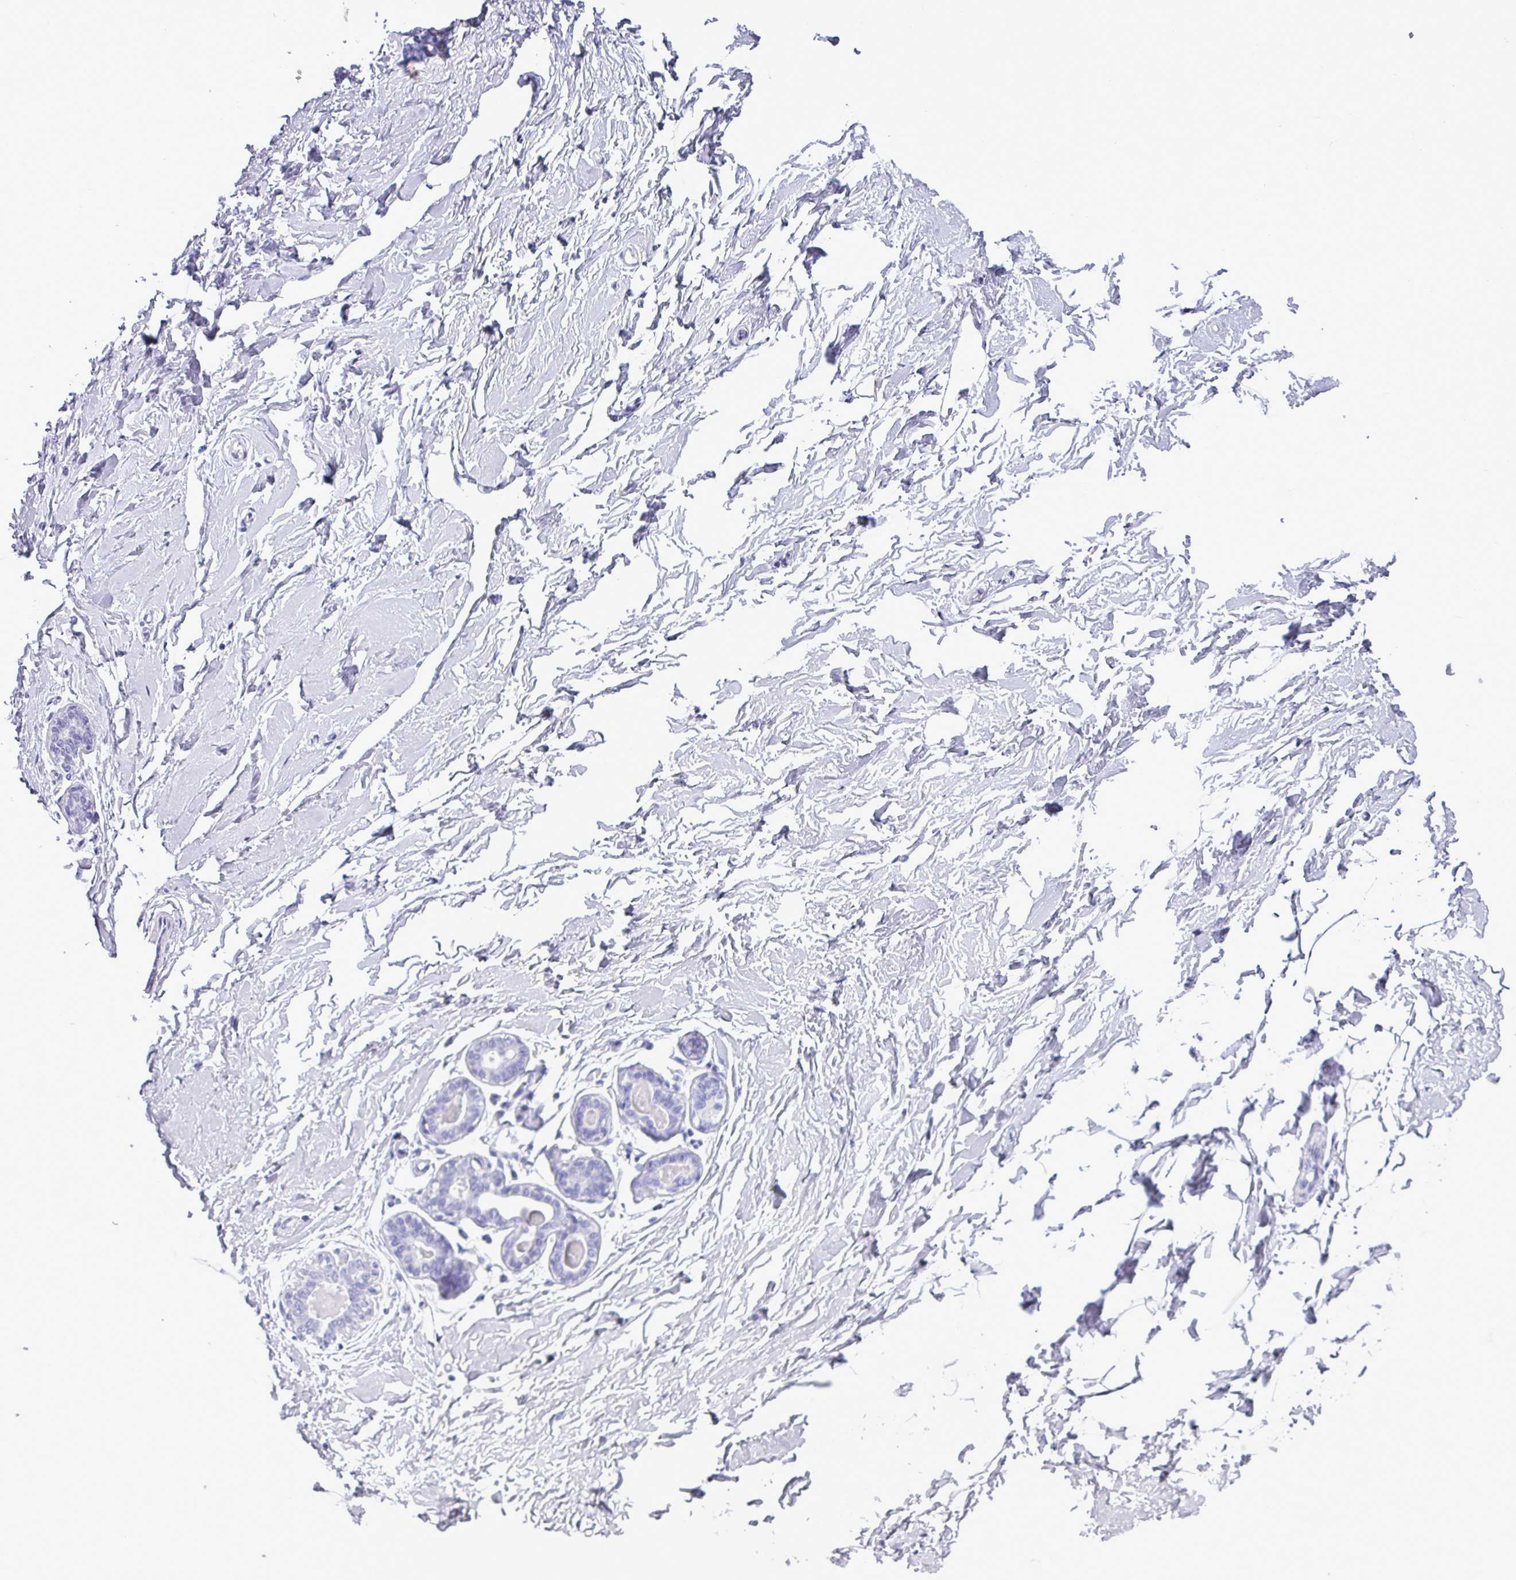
{"staining": {"intensity": "negative", "quantity": "none", "location": "none"}, "tissue": "breast", "cell_type": "Adipocytes", "image_type": "normal", "snomed": [{"axis": "morphology", "description": "Normal tissue, NOS"}, {"axis": "topography", "description": "Breast"}], "caption": "DAB immunohistochemical staining of unremarkable human breast displays no significant expression in adipocytes.", "gene": "STIMATE", "patient": {"sex": "female", "age": 23}}